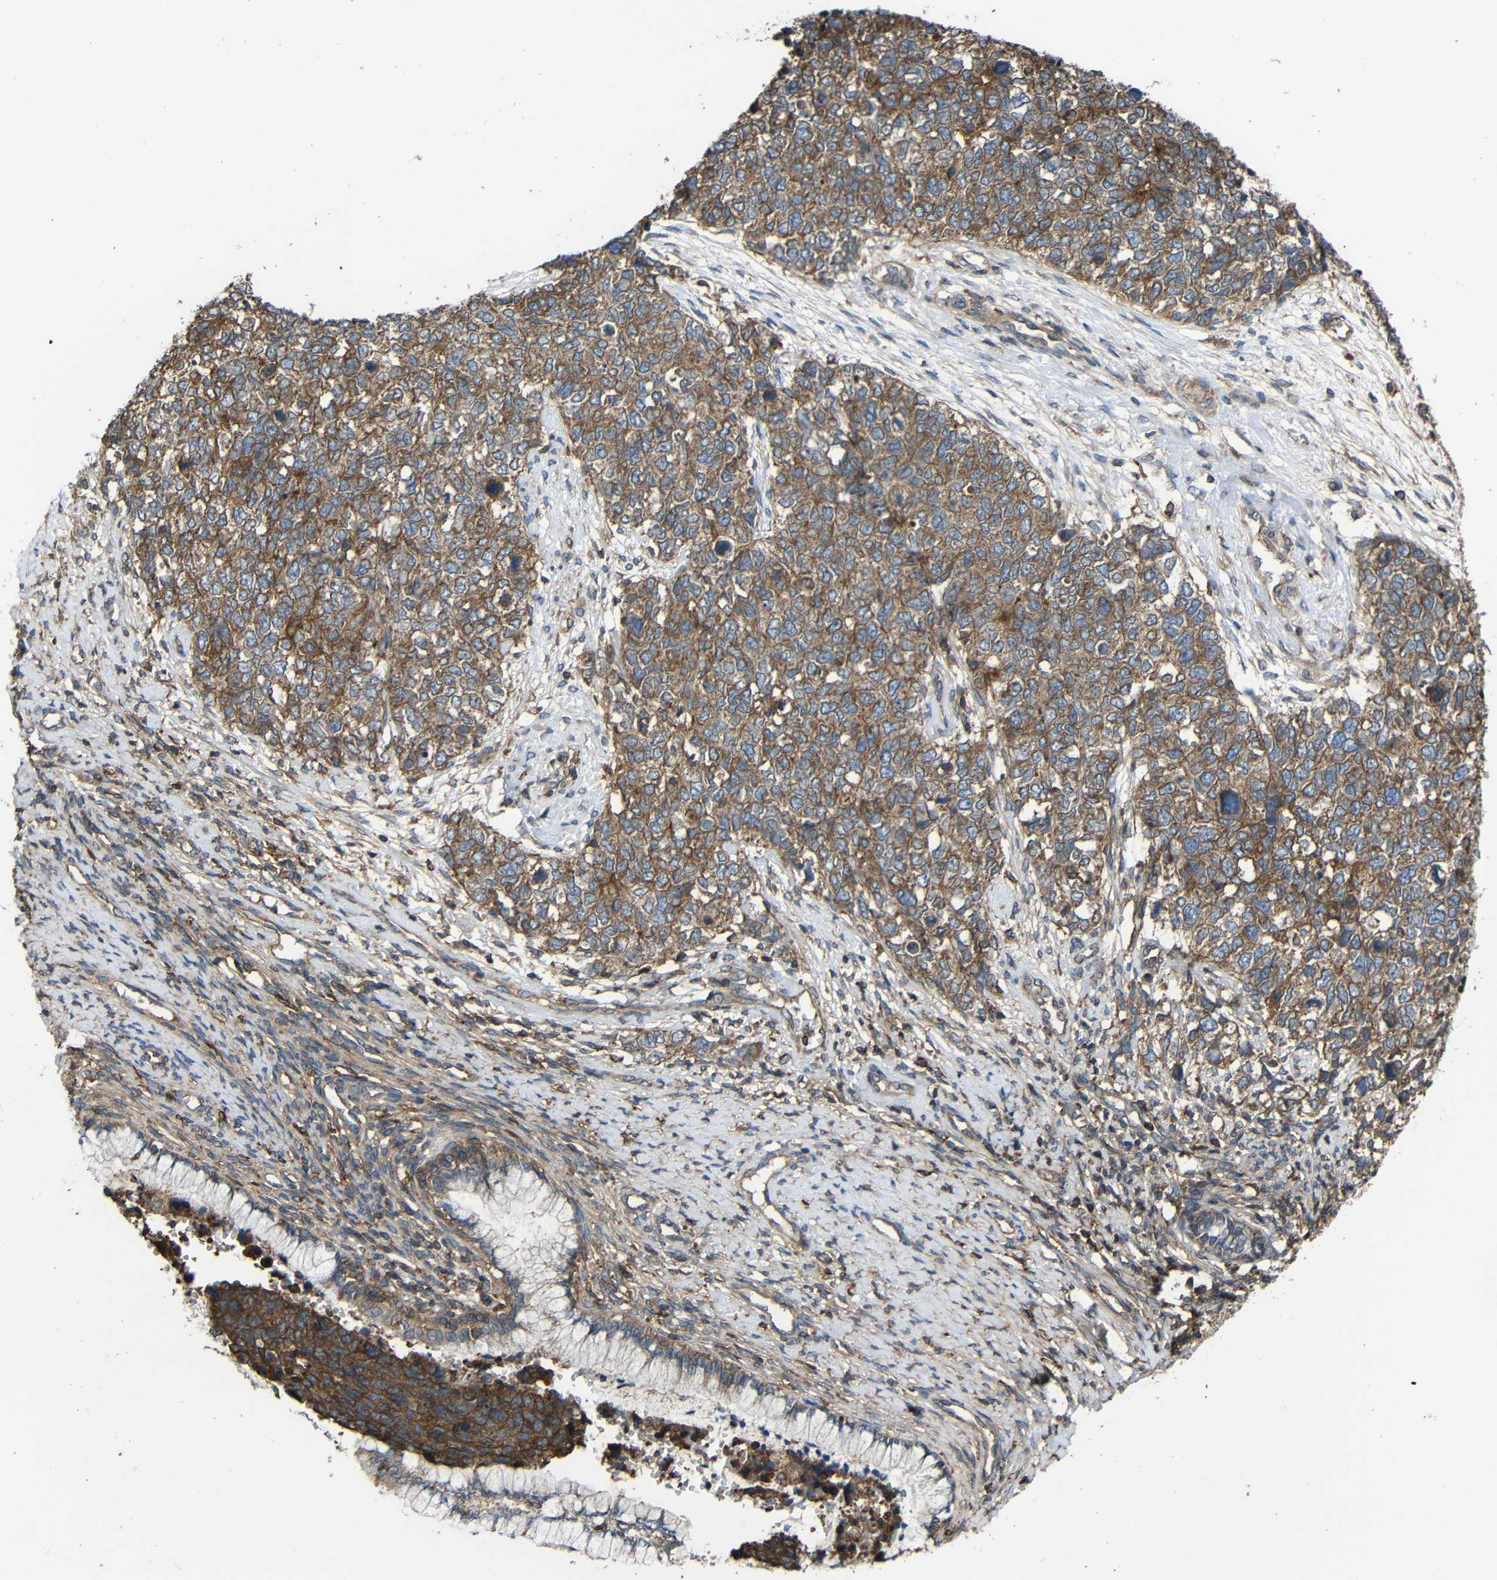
{"staining": {"intensity": "moderate", "quantity": ">75%", "location": "cytoplasmic/membranous"}, "tissue": "cervical cancer", "cell_type": "Tumor cells", "image_type": "cancer", "snomed": [{"axis": "morphology", "description": "Squamous cell carcinoma, NOS"}, {"axis": "topography", "description": "Cervix"}], "caption": "Protein expression analysis of cervical cancer (squamous cell carcinoma) displays moderate cytoplasmic/membranous expression in about >75% of tumor cells. Immunohistochemistry (ihc) stains the protein of interest in brown and the nuclei are stained blue.", "gene": "TREM2", "patient": {"sex": "female", "age": 63}}